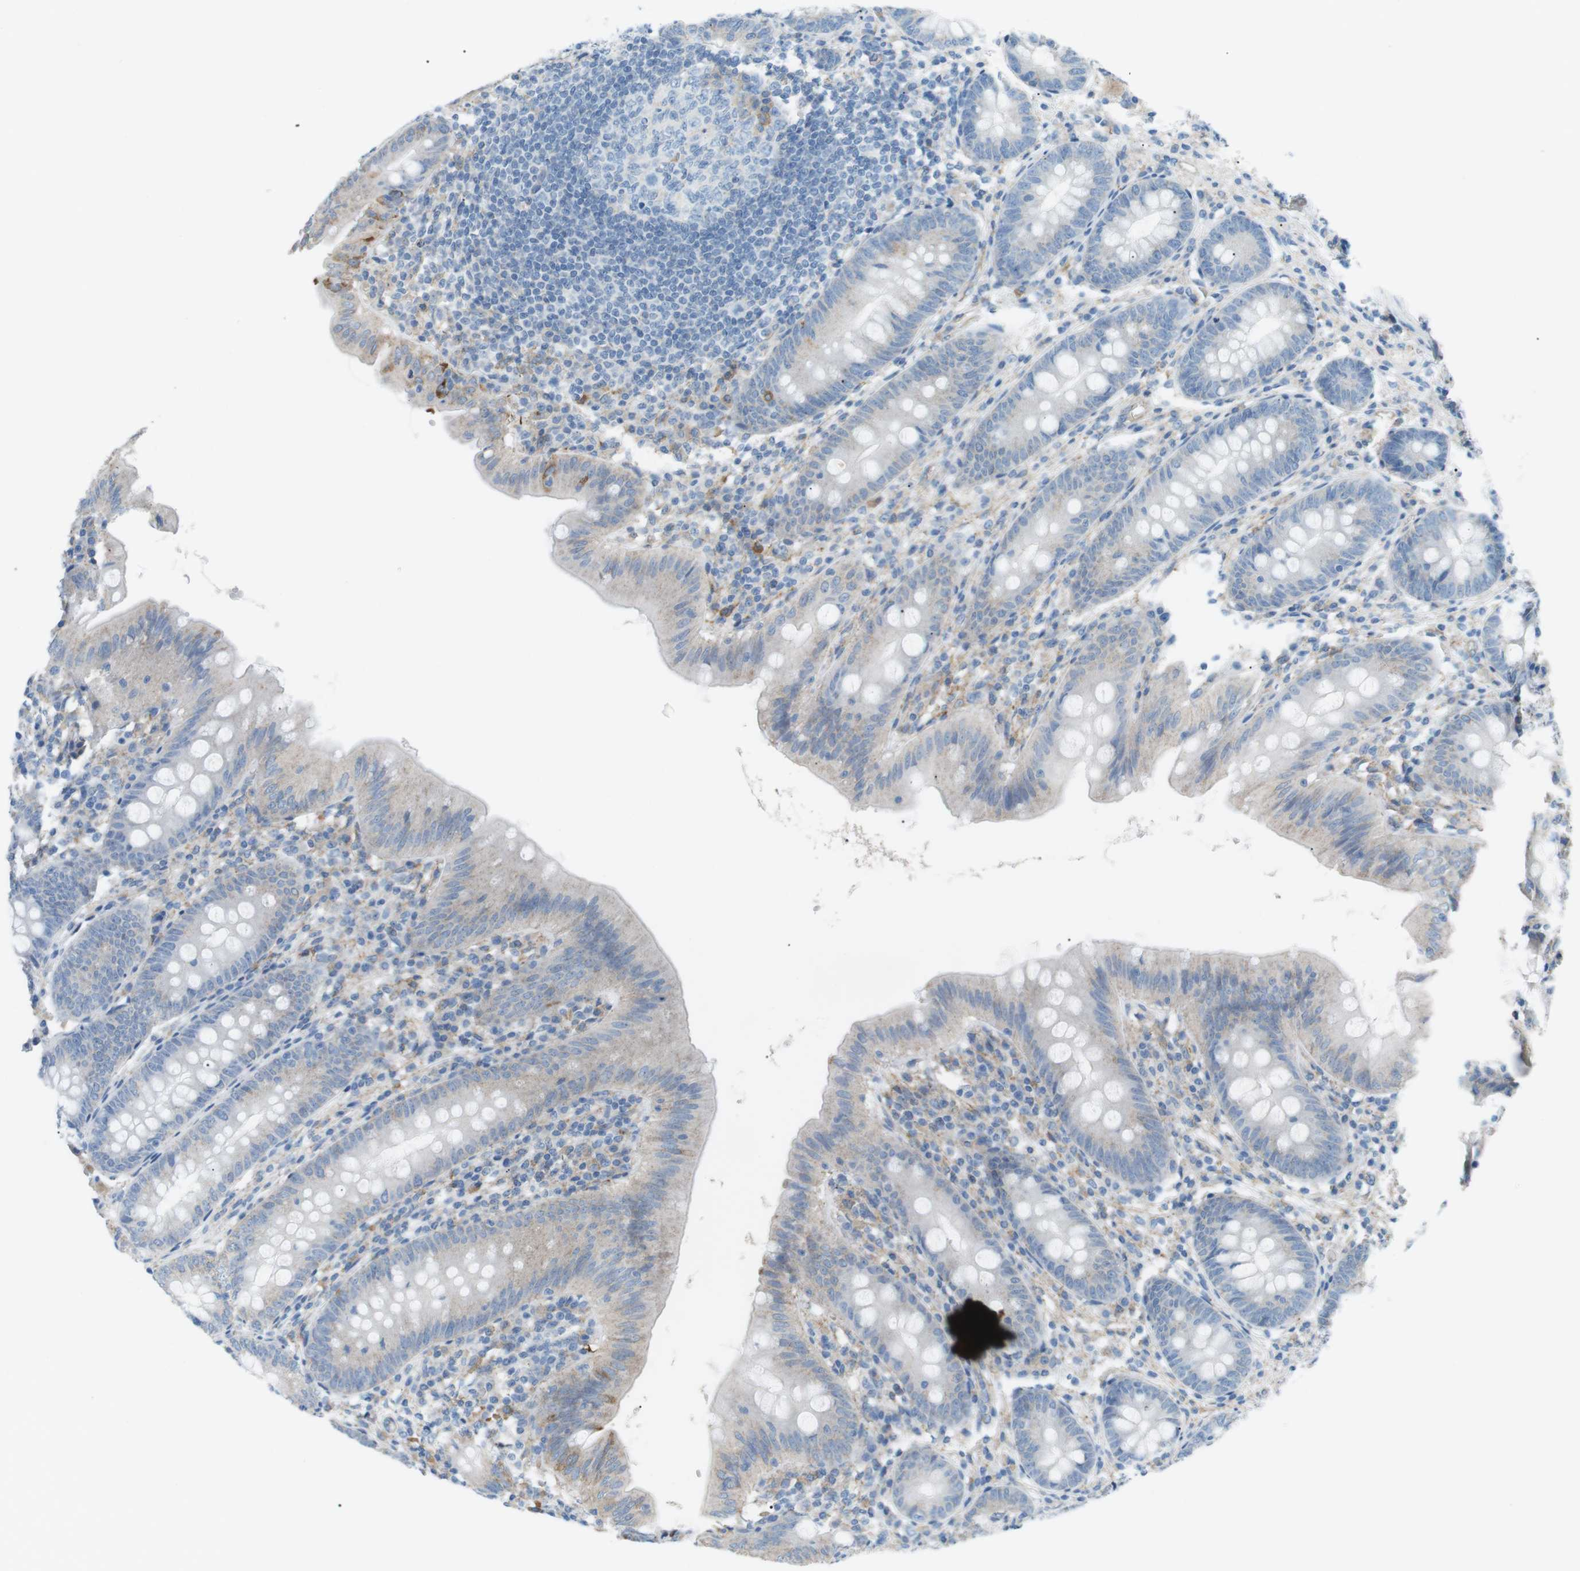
{"staining": {"intensity": "negative", "quantity": "none", "location": "none"}, "tissue": "appendix", "cell_type": "Glandular cells", "image_type": "normal", "snomed": [{"axis": "morphology", "description": "Normal tissue, NOS"}, {"axis": "topography", "description": "Appendix"}], "caption": "The photomicrograph demonstrates no staining of glandular cells in unremarkable appendix.", "gene": "VAMP1", "patient": {"sex": "male", "age": 56}}